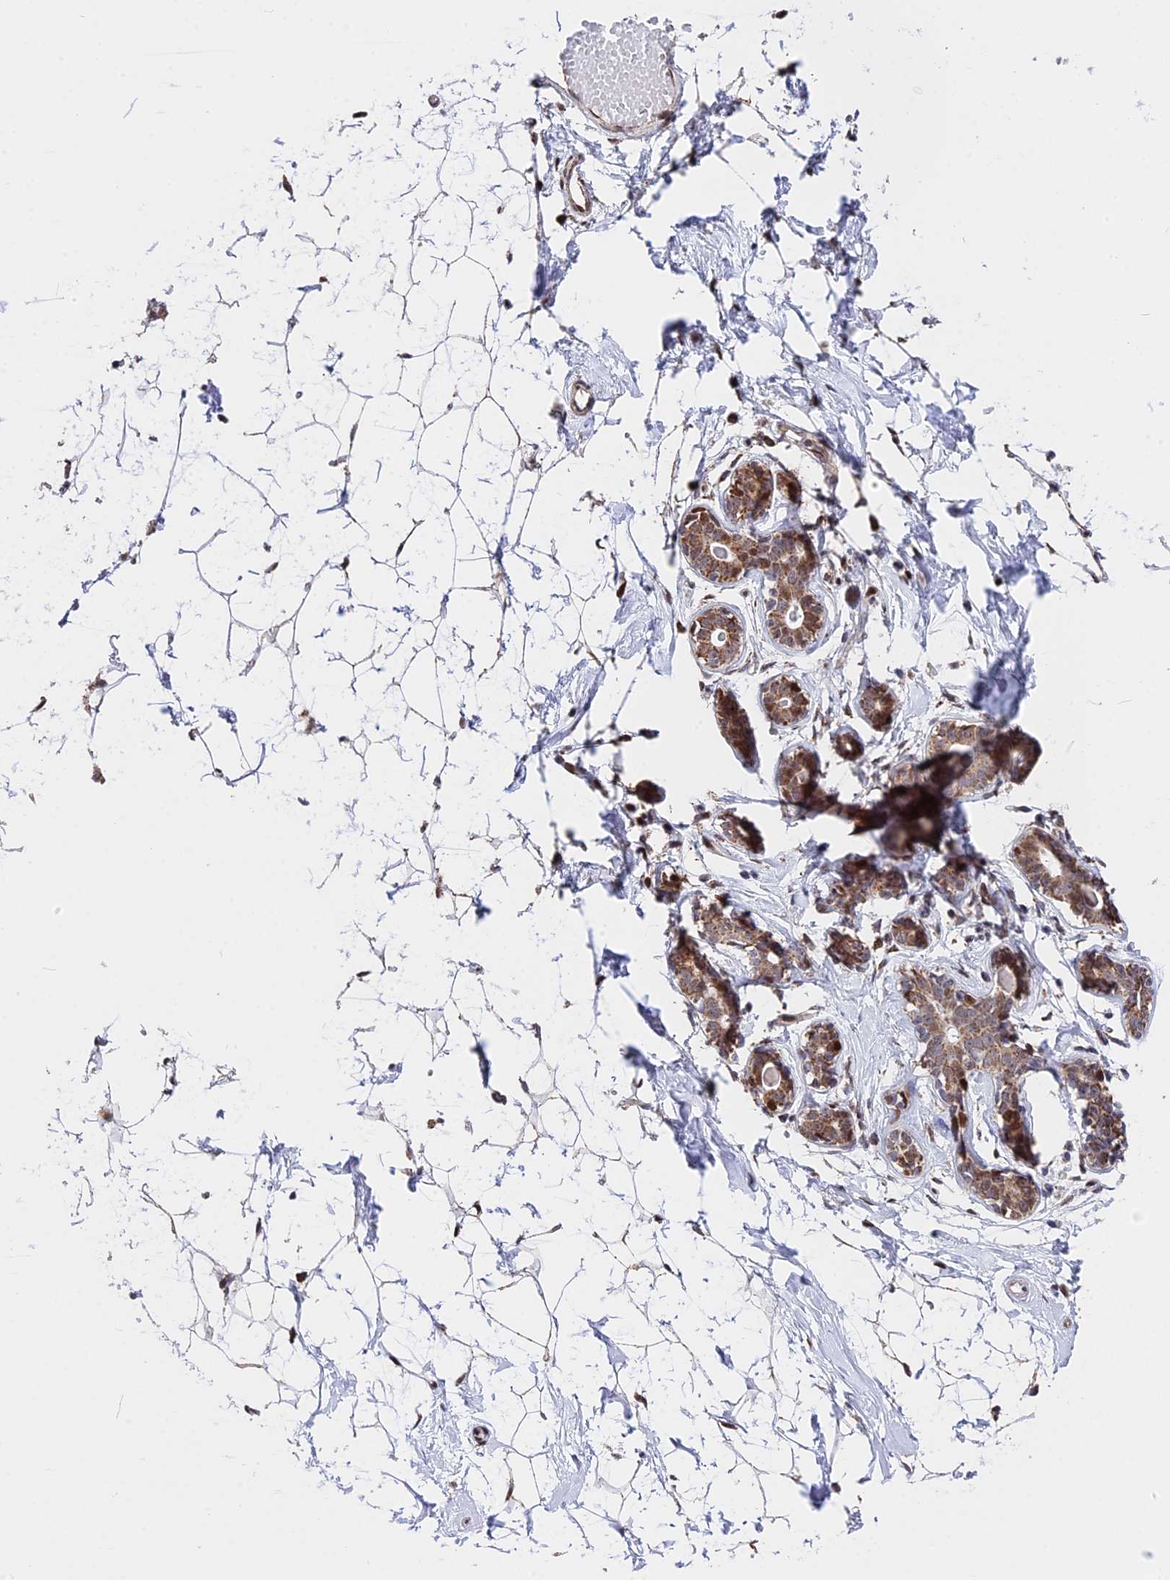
{"staining": {"intensity": "weak", "quantity": "25%-75%", "location": "cytoplasmic/membranous"}, "tissue": "breast", "cell_type": "Adipocytes", "image_type": "normal", "snomed": [{"axis": "morphology", "description": "Normal tissue, NOS"}, {"axis": "morphology", "description": "Adenoma, NOS"}, {"axis": "topography", "description": "Breast"}], "caption": "The histopathology image demonstrates a brown stain indicating the presence of a protein in the cytoplasmic/membranous of adipocytes in breast.", "gene": "FAM174C", "patient": {"sex": "female", "age": 23}}